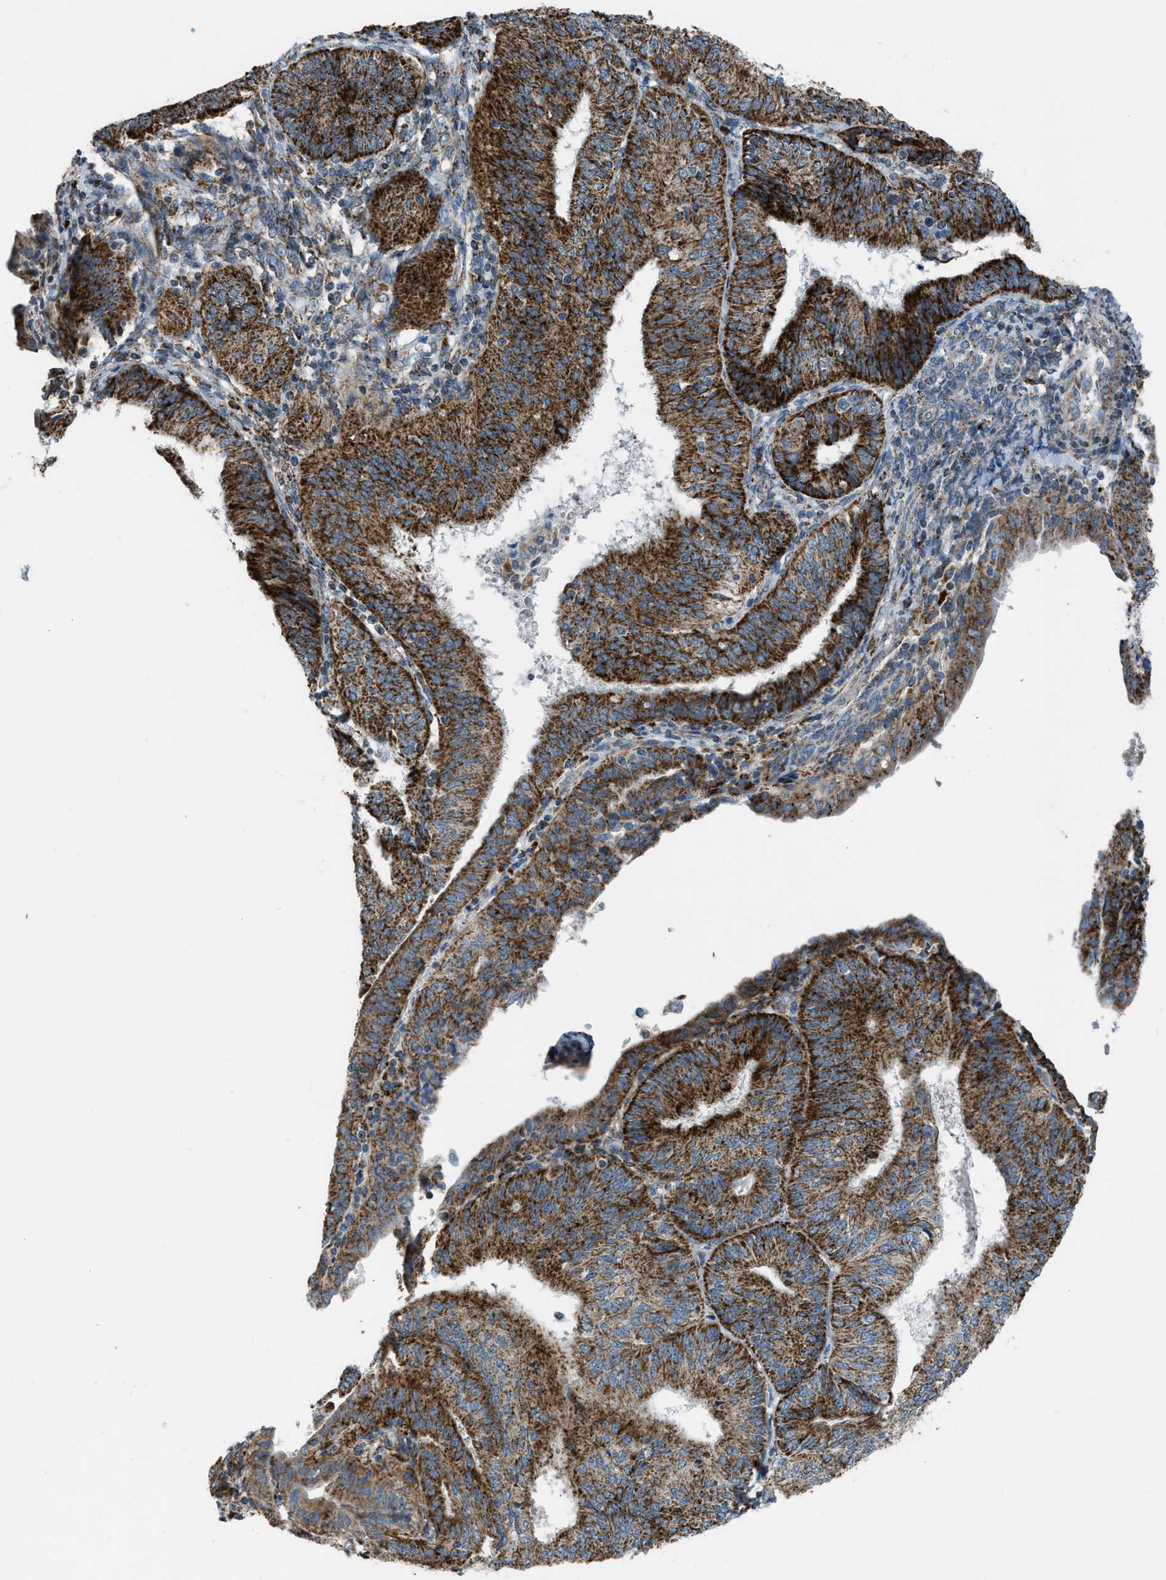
{"staining": {"intensity": "strong", "quantity": ">75%", "location": "cytoplasmic/membranous"}, "tissue": "endometrial cancer", "cell_type": "Tumor cells", "image_type": "cancer", "snomed": [{"axis": "morphology", "description": "Adenocarcinoma, NOS"}, {"axis": "topography", "description": "Endometrium"}], "caption": "Human endometrial cancer stained with a protein marker reveals strong staining in tumor cells.", "gene": "SMIM20", "patient": {"sex": "female", "age": 58}}